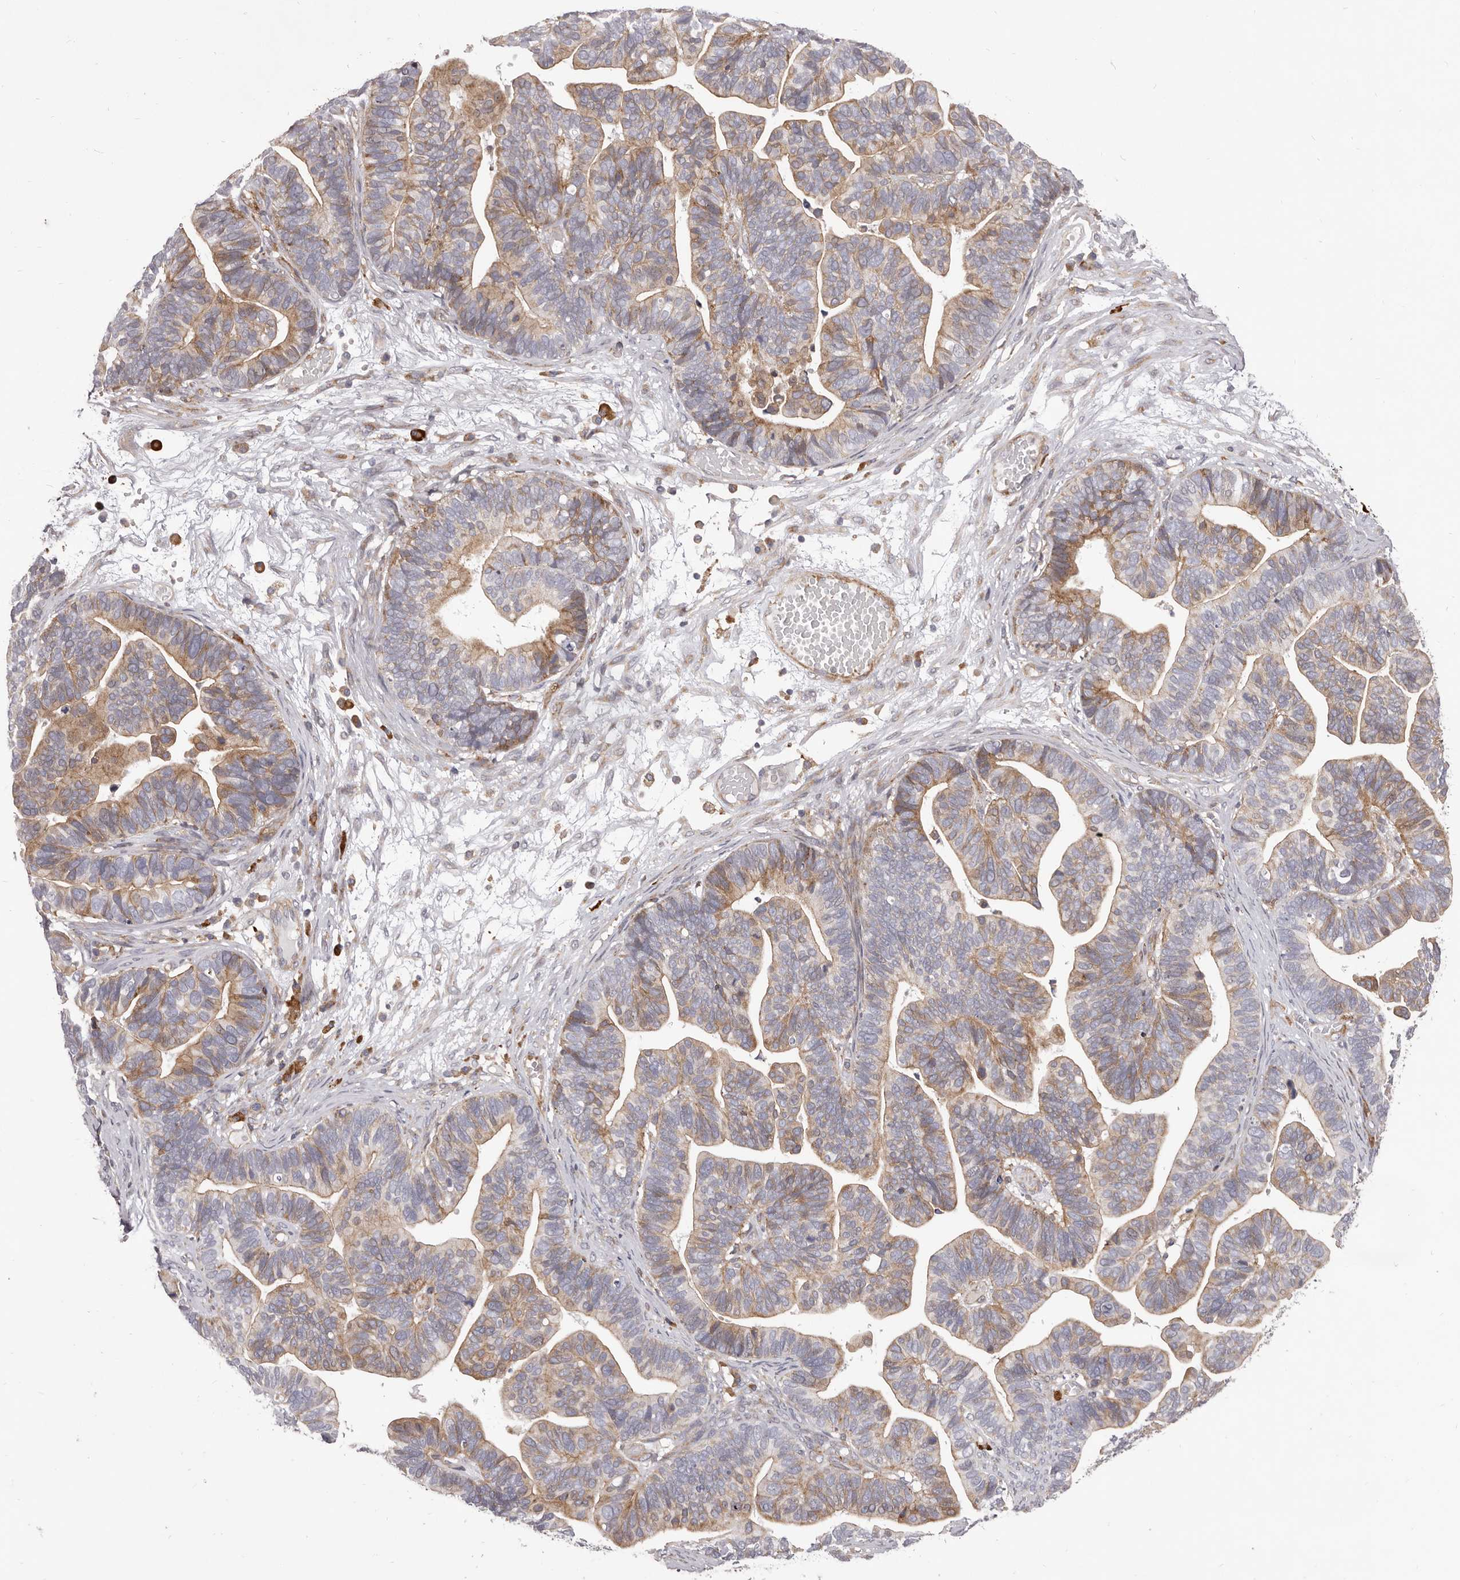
{"staining": {"intensity": "moderate", "quantity": "25%-75%", "location": "cytoplasmic/membranous"}, "tissue": "ovarian cancer", "cell_type": "Tumor cells", "image_type": "cancer", "snomed": [{"axis": "morphology", "description": "Cystadenocarcinoma, serous, NOS"}, {"axis": "topography", "description": "Ovary"}], "caption": "Ovarian cancer (serous cystadenocarcinoma) tissue exhibits moderate cytoplasmic/membranous staining in approximately 25%-75% of tumor cells, visualized by immunohistochemistry.", "gene": "ALPK1", "patient": {"sex": "female", "age": 56}}